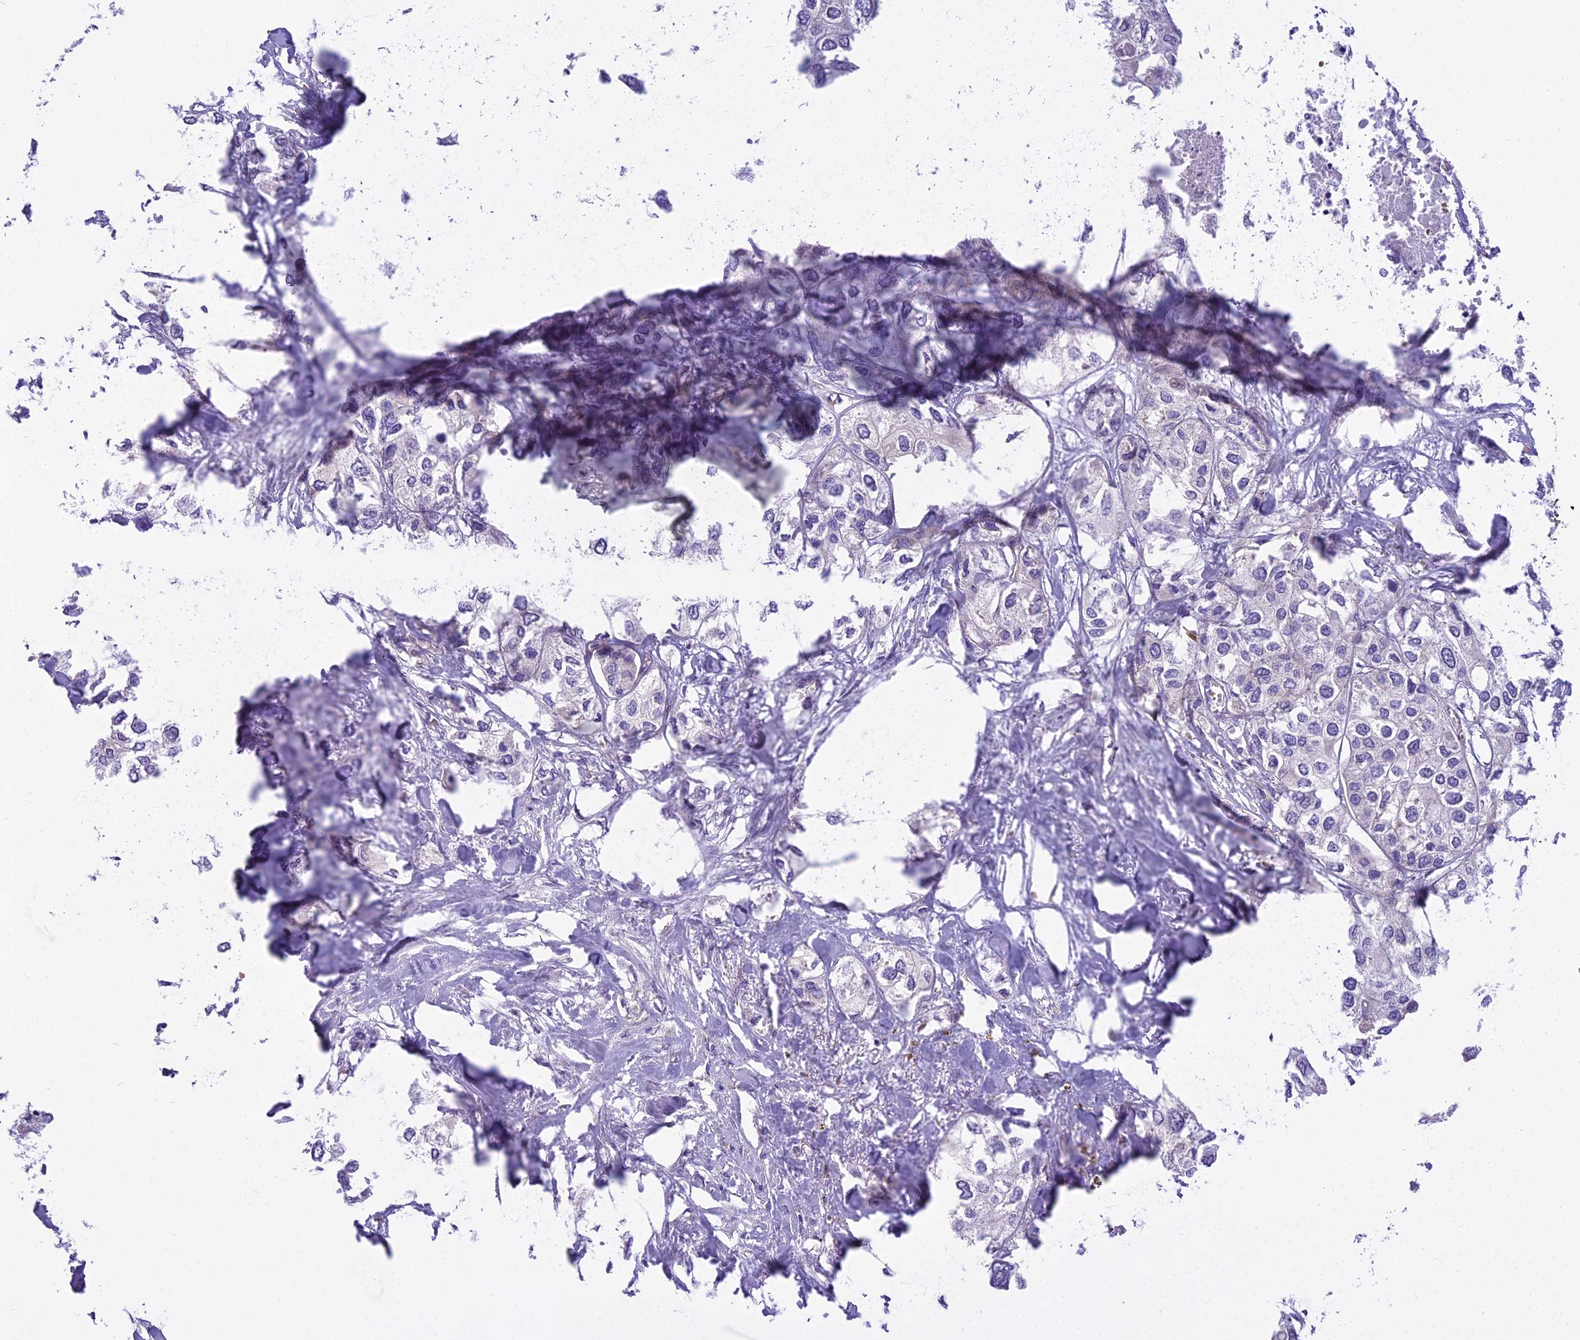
{"staining": {"intensity": "negative", "quantity": "none", "location": "none"}, "tissue": "urothelial cancer", "cell_type": "Tumor cells", "image_type": "cancer", "snomed": [{"axis": "morphology", "description": "Urothelial carcinoma, High grade"}, {"axis": "topography", "description": "Urinary bladder"}], "caption": "Tumor cells are negative for protein expression in human urothelial carcinoma (high-grade).", "gene": "PCDHB14", "patient": {"sex": "male", "age": 64}}